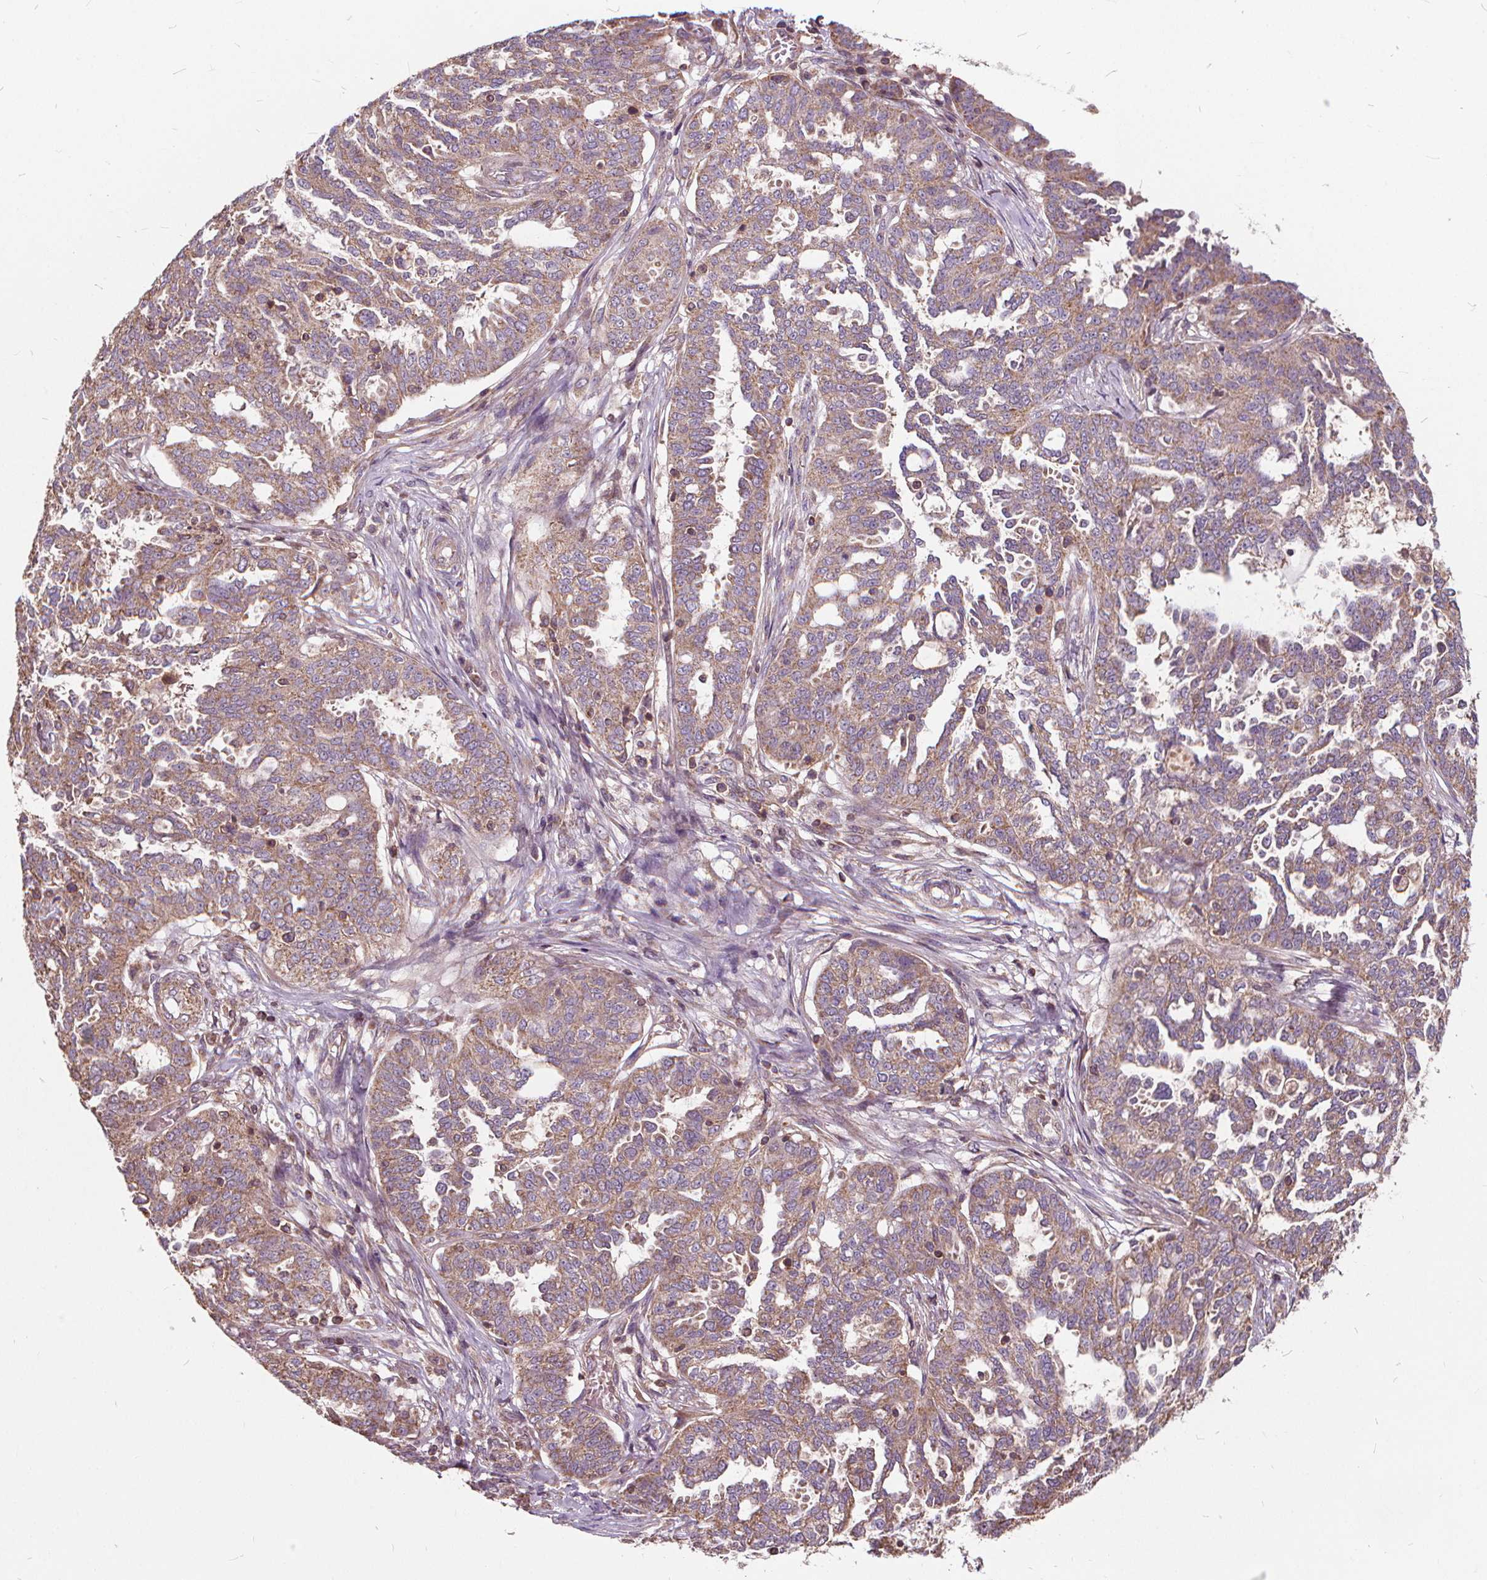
{"staining": {"intensity": "moderate", "quantity": ">75%", "location": "cytoplasmic/membranous"}, "tissue": "ovarian cancer", "cell_type": "Tumor cells", "image_type": "cancer", "snomed": [{"axis": "morphology", "description": "Cystadenocarcinoma, serous, NOS"}, {"axis": "topography", "description": "Ovary"}], "caption": "Ovarian serous cystadenocarcinoma tissue exhibits moderate cytoplasmic/membranous positivity in approximately >75% of tumor cells, visualized by immunohistochemistry.", "gene": "ORAI2", "patient": {"sex": "female", "age": 67}}